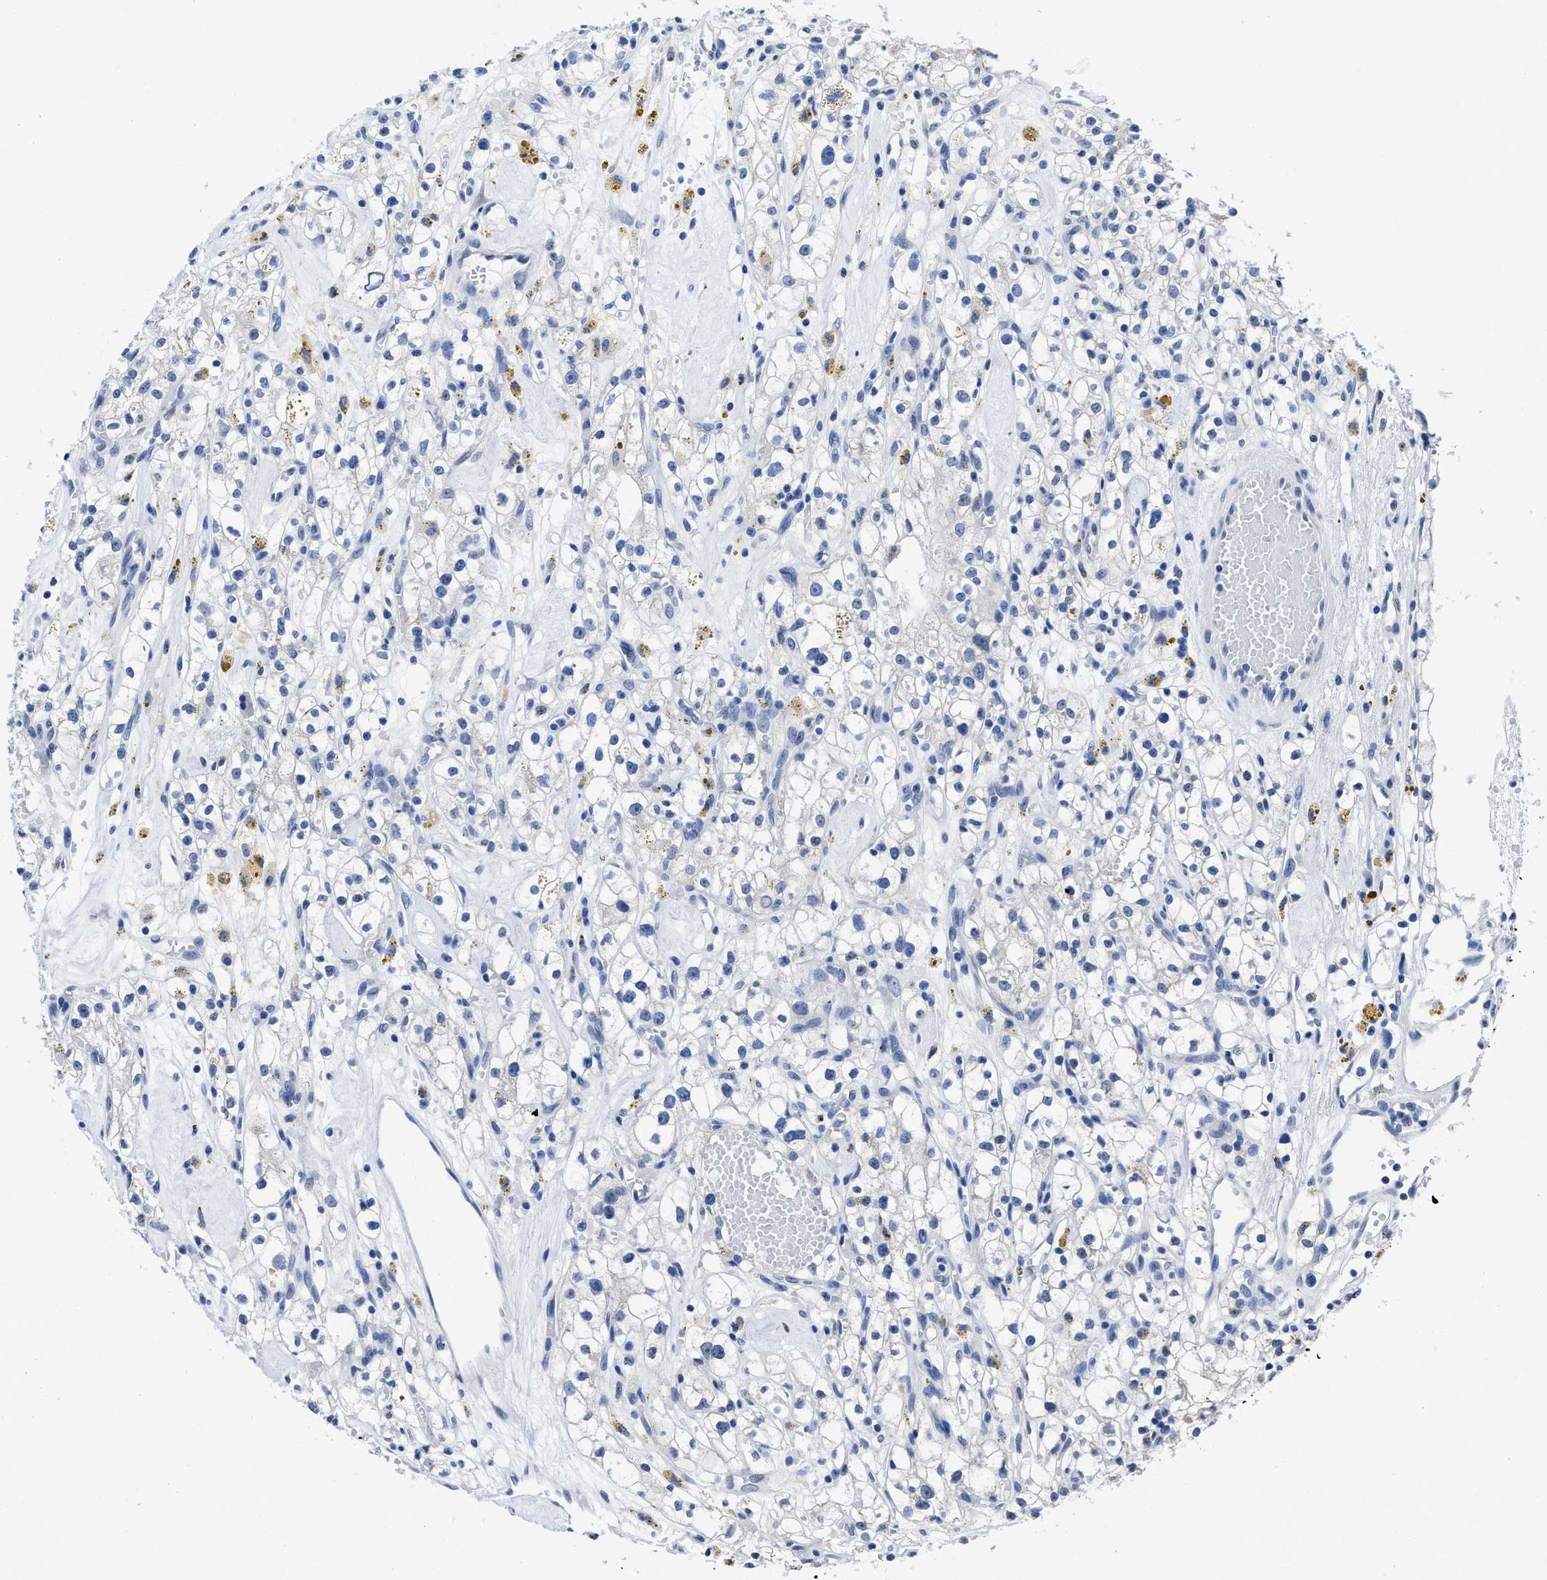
{"staining": {"intensity": "negative", "quantity": "none", "location": "none"}, "tissue": "renal cancer", "cell_type": "Tumor cells", "image_type": "cancer", "snomed": [{"axis": "morphology", "description": "Adenocarcinoma, NOS"}, {"axis": "topography", "description": "Kidney"}], "caption": "The photomicrograph exhibits no significant staining in tumor cells of renal adenocarcinoma. (DAB immunohistochemistry, high magnification).", "gene": "HOOK1", "patient": {"sex": "male", "age": 56}}